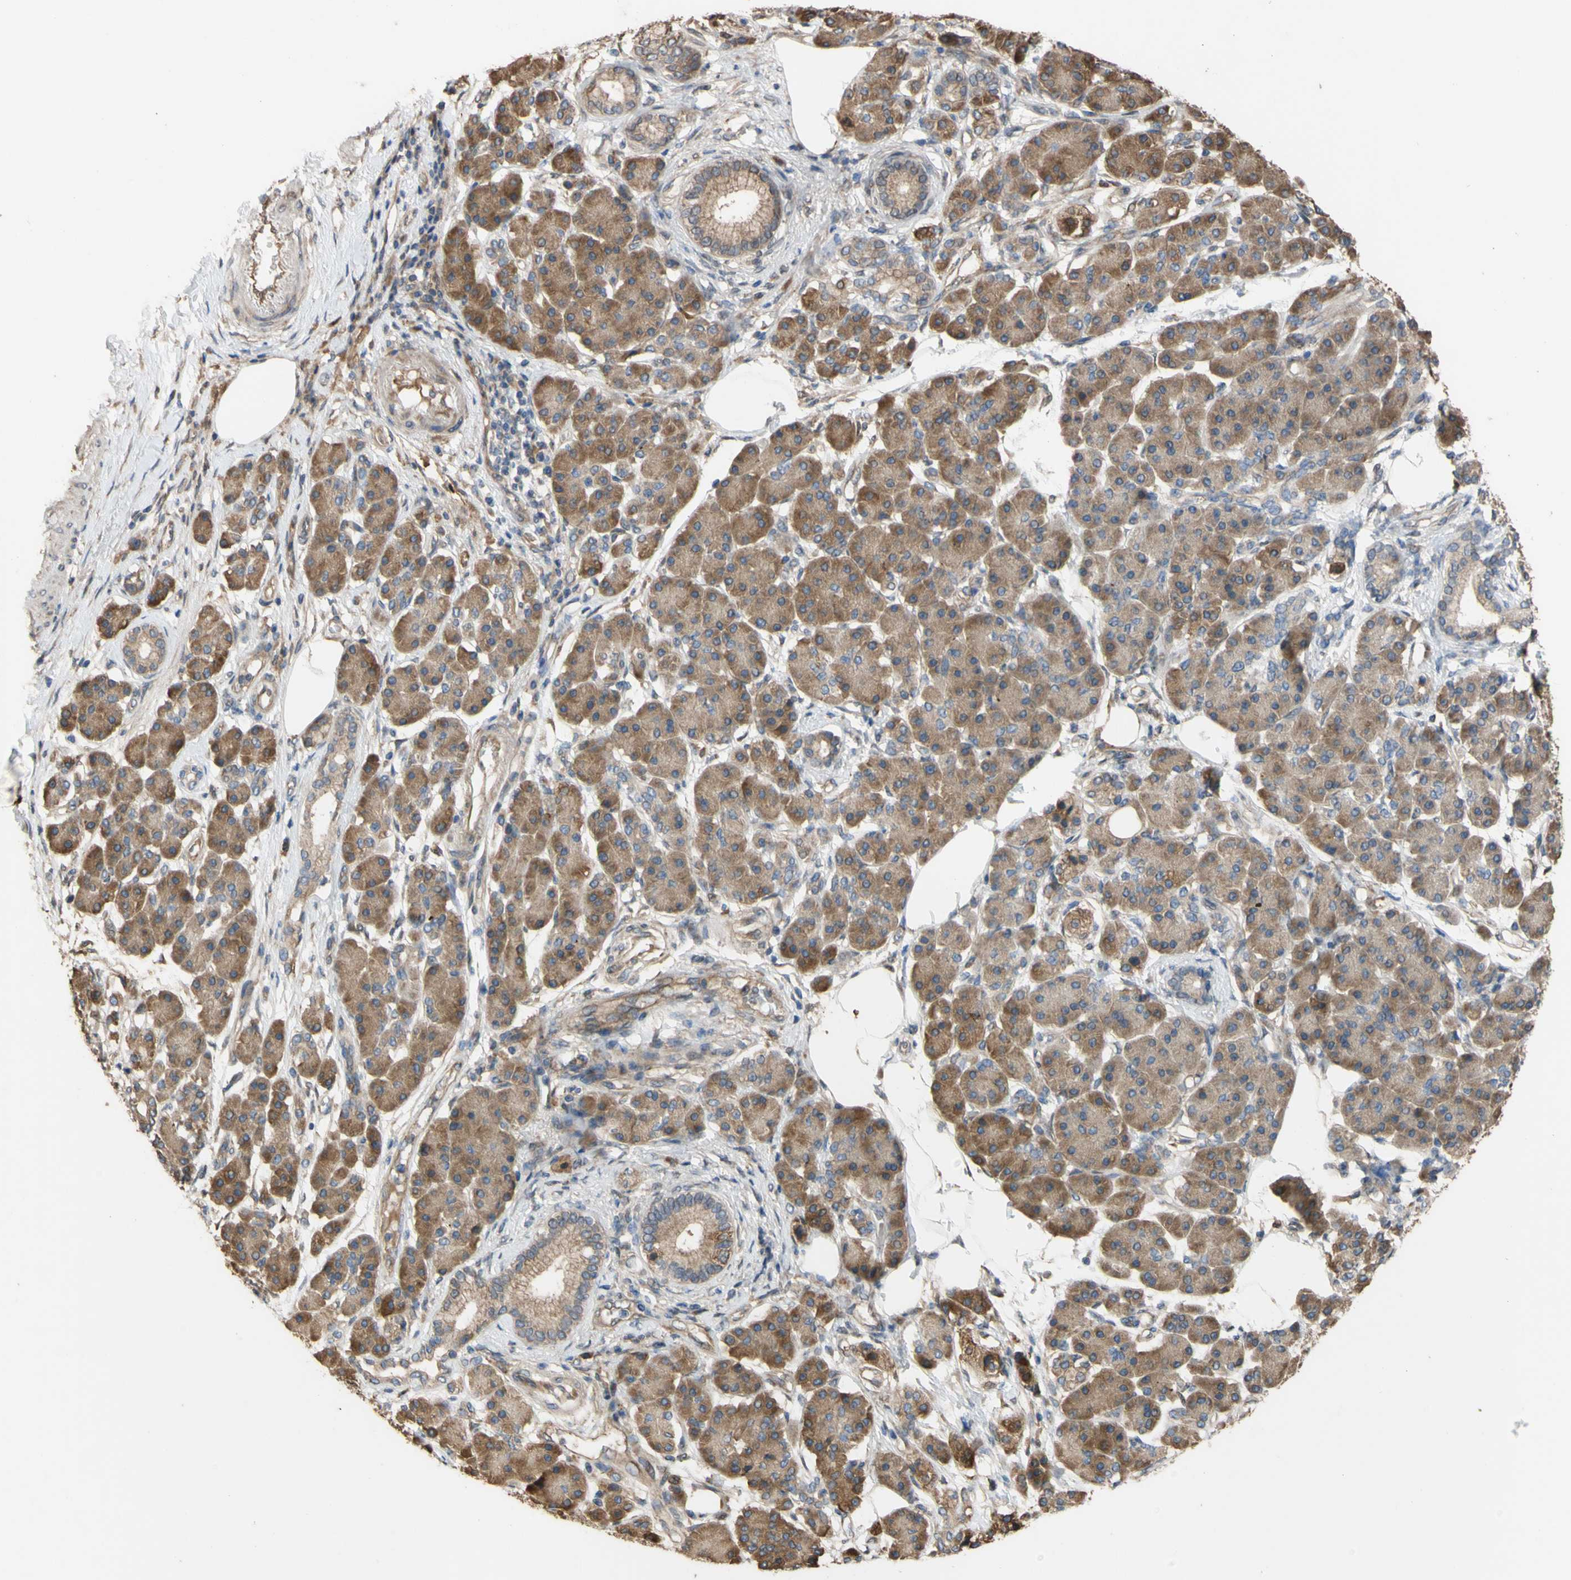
{"staining": {"intensity": "weak", "quantity": ">75%", "location": "cytoplasmic/membranous"}, "tissue": "pancreatic cancer", "cell_type": "Tumor cells", "image_type": "cancer", "snomed": [{"axis": "morphology", "description": "Adenocarcinoma, NOS"}, {"axis": "morphology", "description": "Adenocarcinoma, metastatic, NOS"}, {"axis": "topography", "description": "Lymph node"}, {"axis": "topography", "description": "Pancreas"}, {"axis": "topography", "description": "Duodenum"}], "caption": "Tumor cells display low levels of weak cytoplasmic/membranous expression in about >75% of cells in pancreatic metastatic adenocarcinoma.", "gene": "NECTIN3", "patient": {"sex": "female", "age": 64}}